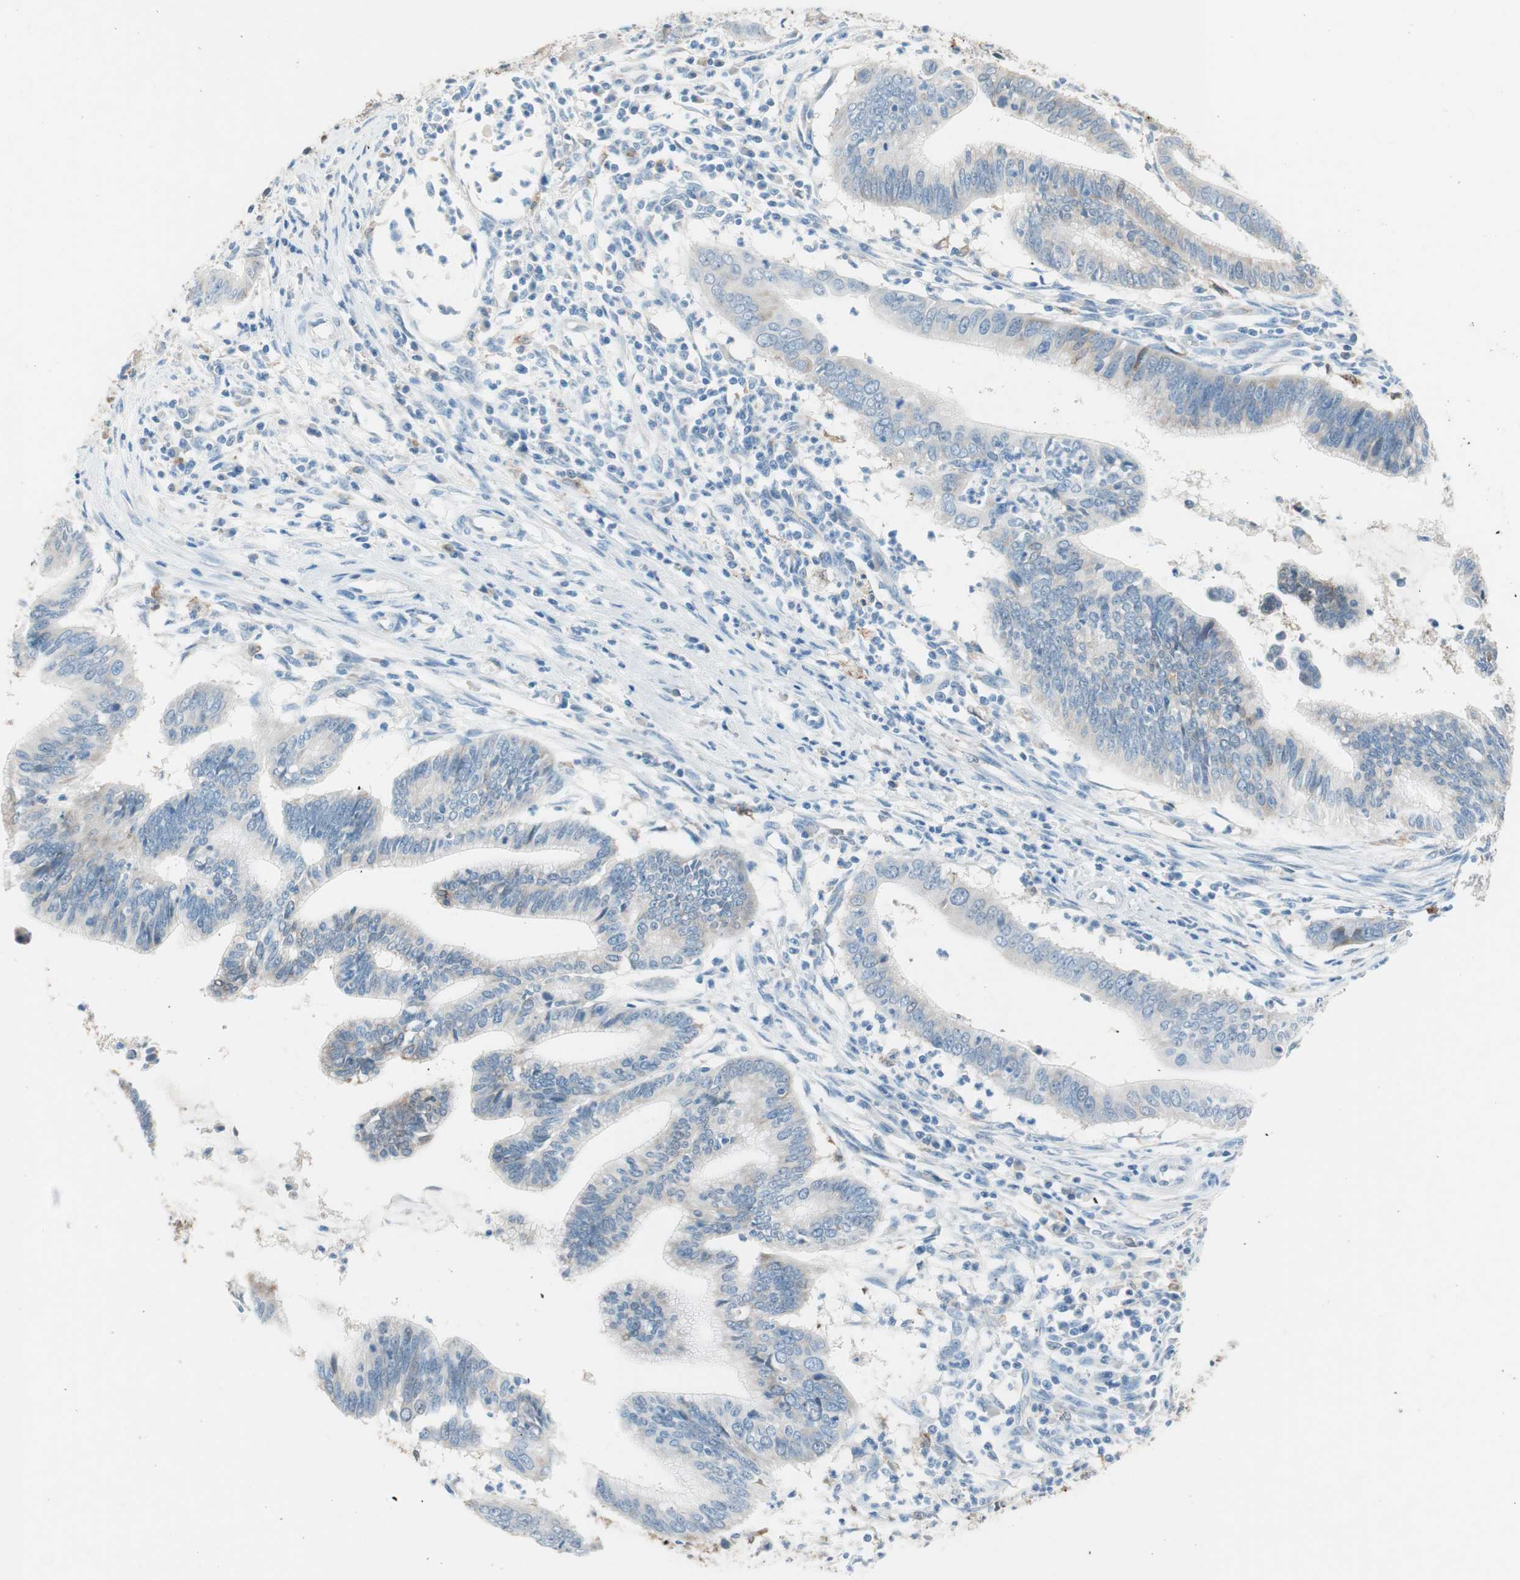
{"staining": {"intensity": "weak", "quantity": "25%-75%", "location": "cytoplasmic/membranous"}, "tissue": "cervical cancer", "cell_type": "Tumor cells", "image_type": "cancer", "snomed": [{"axis": "morphology", "description": "Adenocarcinoma, NOS"}, {"axis": "topography", "description": "Cervix"}], "caption": "The photomicrograph exhibits a brown stain indicating the presence of a protein in the cytoplasmic/membranous of tumor cells in cervical adenocarcinoma.", "gene": "GLUL", "patient": {"sex": "female", "age": 36}}